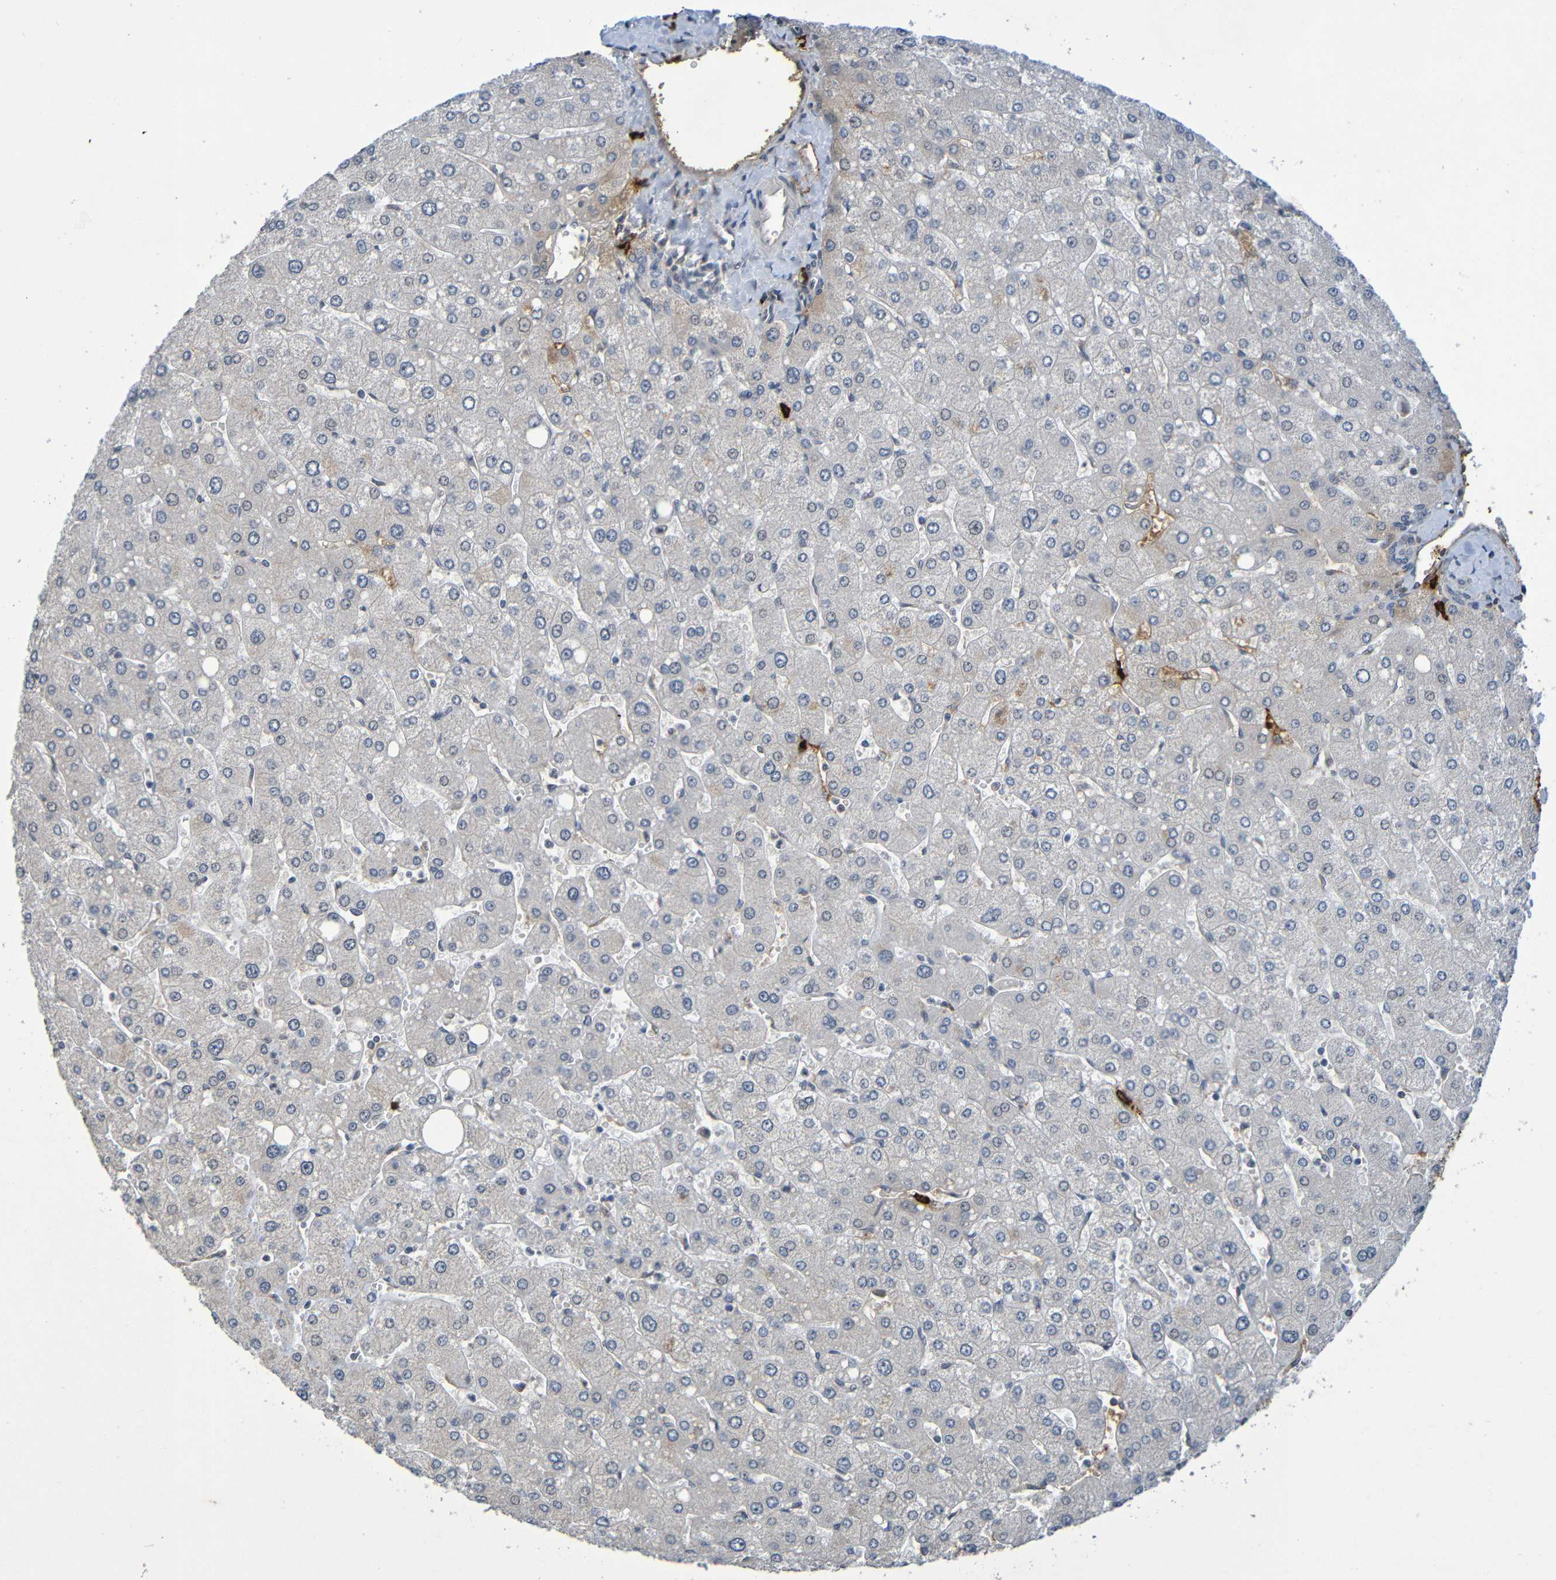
{"staining": {"intensity": "negative", "quantity": "none", "location": "none"}, "tissue": "liver", "cell_type": "Cholangiocytes", "image_type": "normal", "snomed": [{"axis": "morphology", "description": "Normal tissue, NOS"}, {"axis": "topography", "description": "Liver"}], "caption": "This is an immunohistochemistry photomicrograph of benign human liver. There is no positivity in cholangiocytes.", "gene": "C3AR1", "patient": {"sex": "male", "age": 55}}